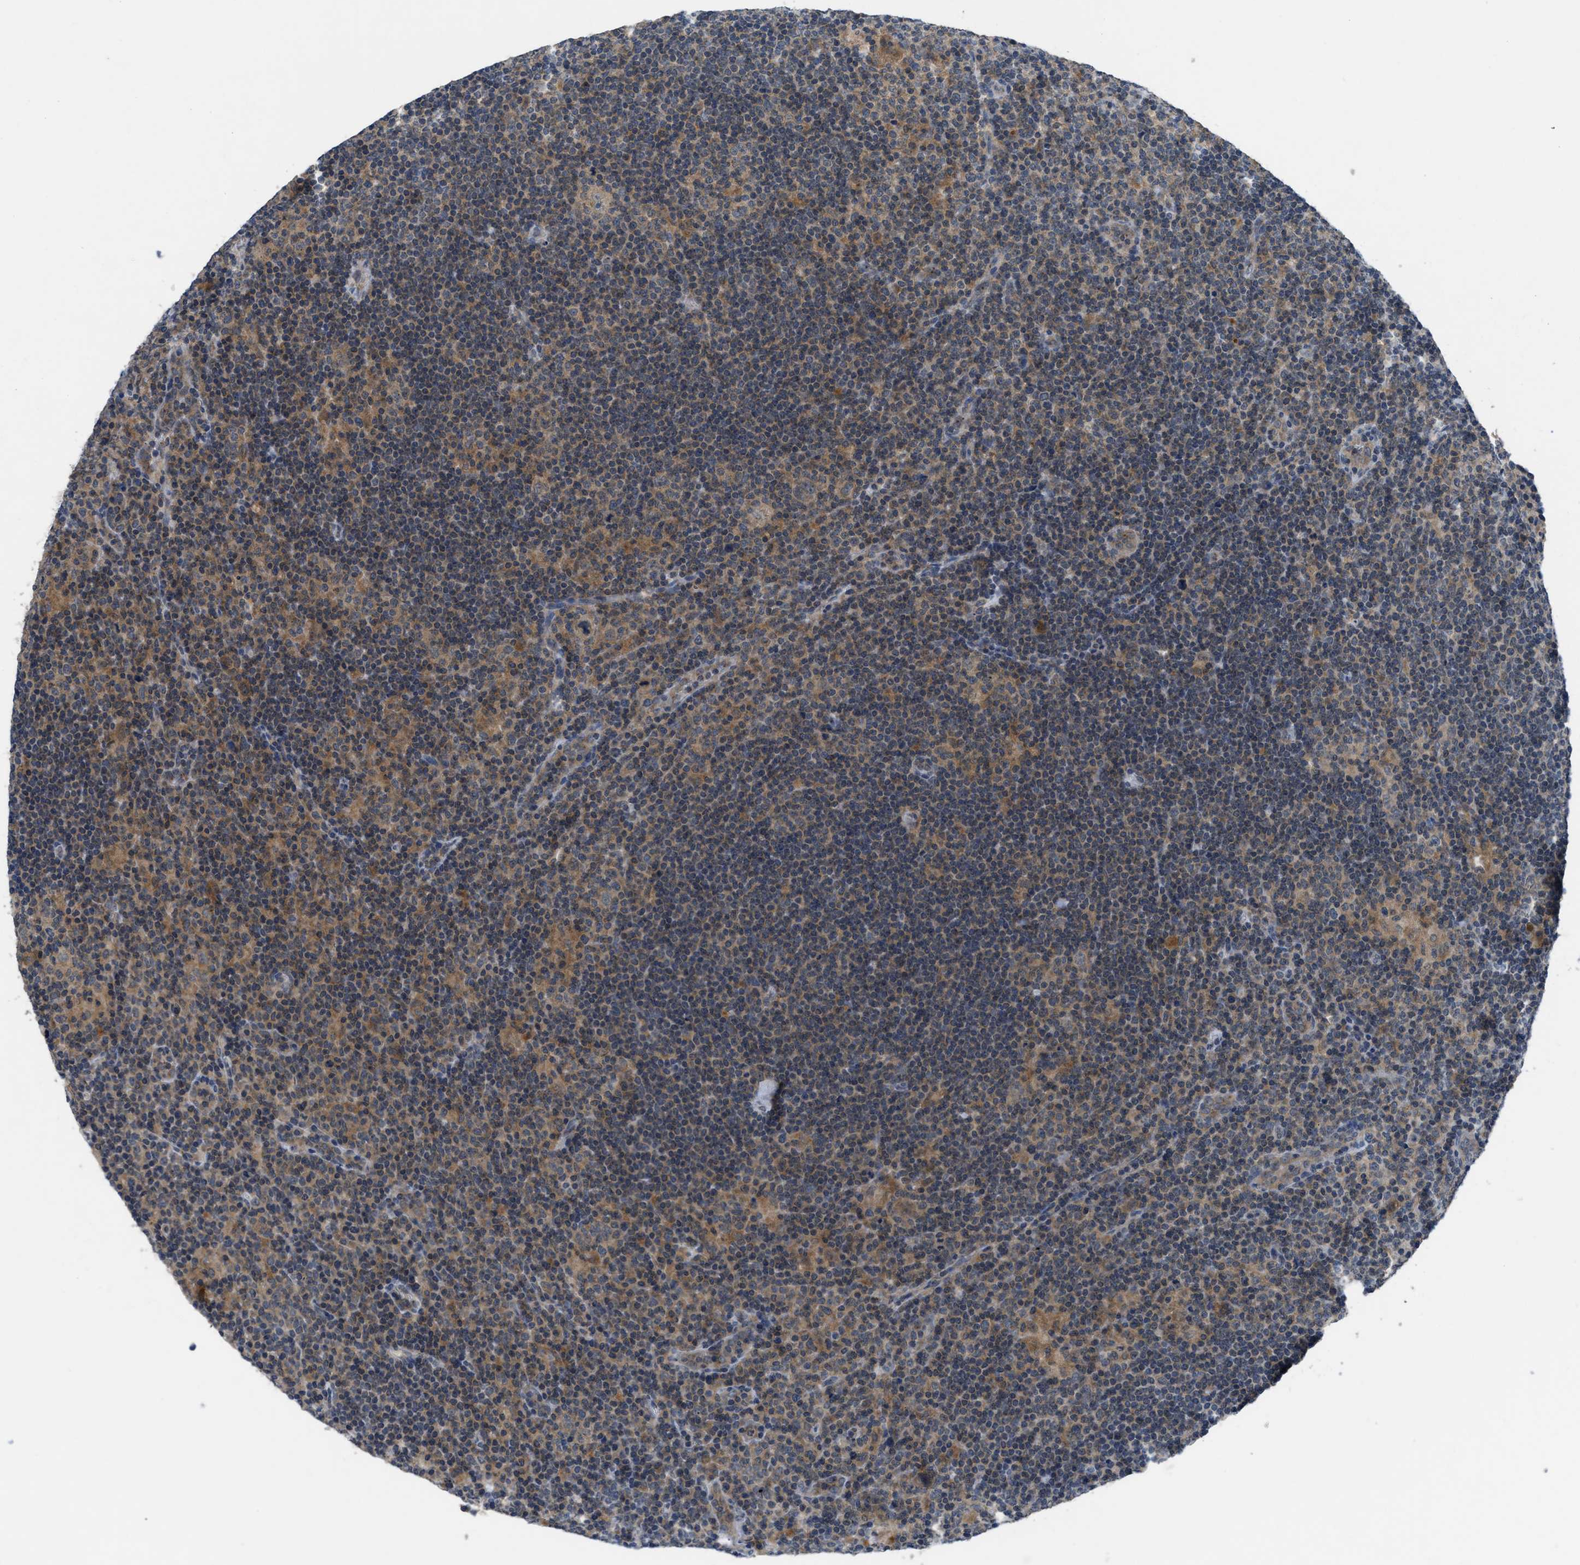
{"staining": {"intensity": "weak", "quantity": ">75%", "location": "cytoplasmic/membranous"}, "tissue": "lymphoma", "cell_type": "Tumor cells", "image_type": "cancer", "snomed": [{"axis": "morphology", "description": "Hodgkin's disease, NOS"}, {"axis": "topography", "description": "Lymph node"}], "caption": "Tumor cells reveal low levels of weak cytoplasmic/membranous staining in approximately >75% of cells in lymphoma. The protein of interest is shown in brown color, while the nuclei are stained blue.", "gene": "PDE7A", "patient": {"sex": "female", "age": 57}}